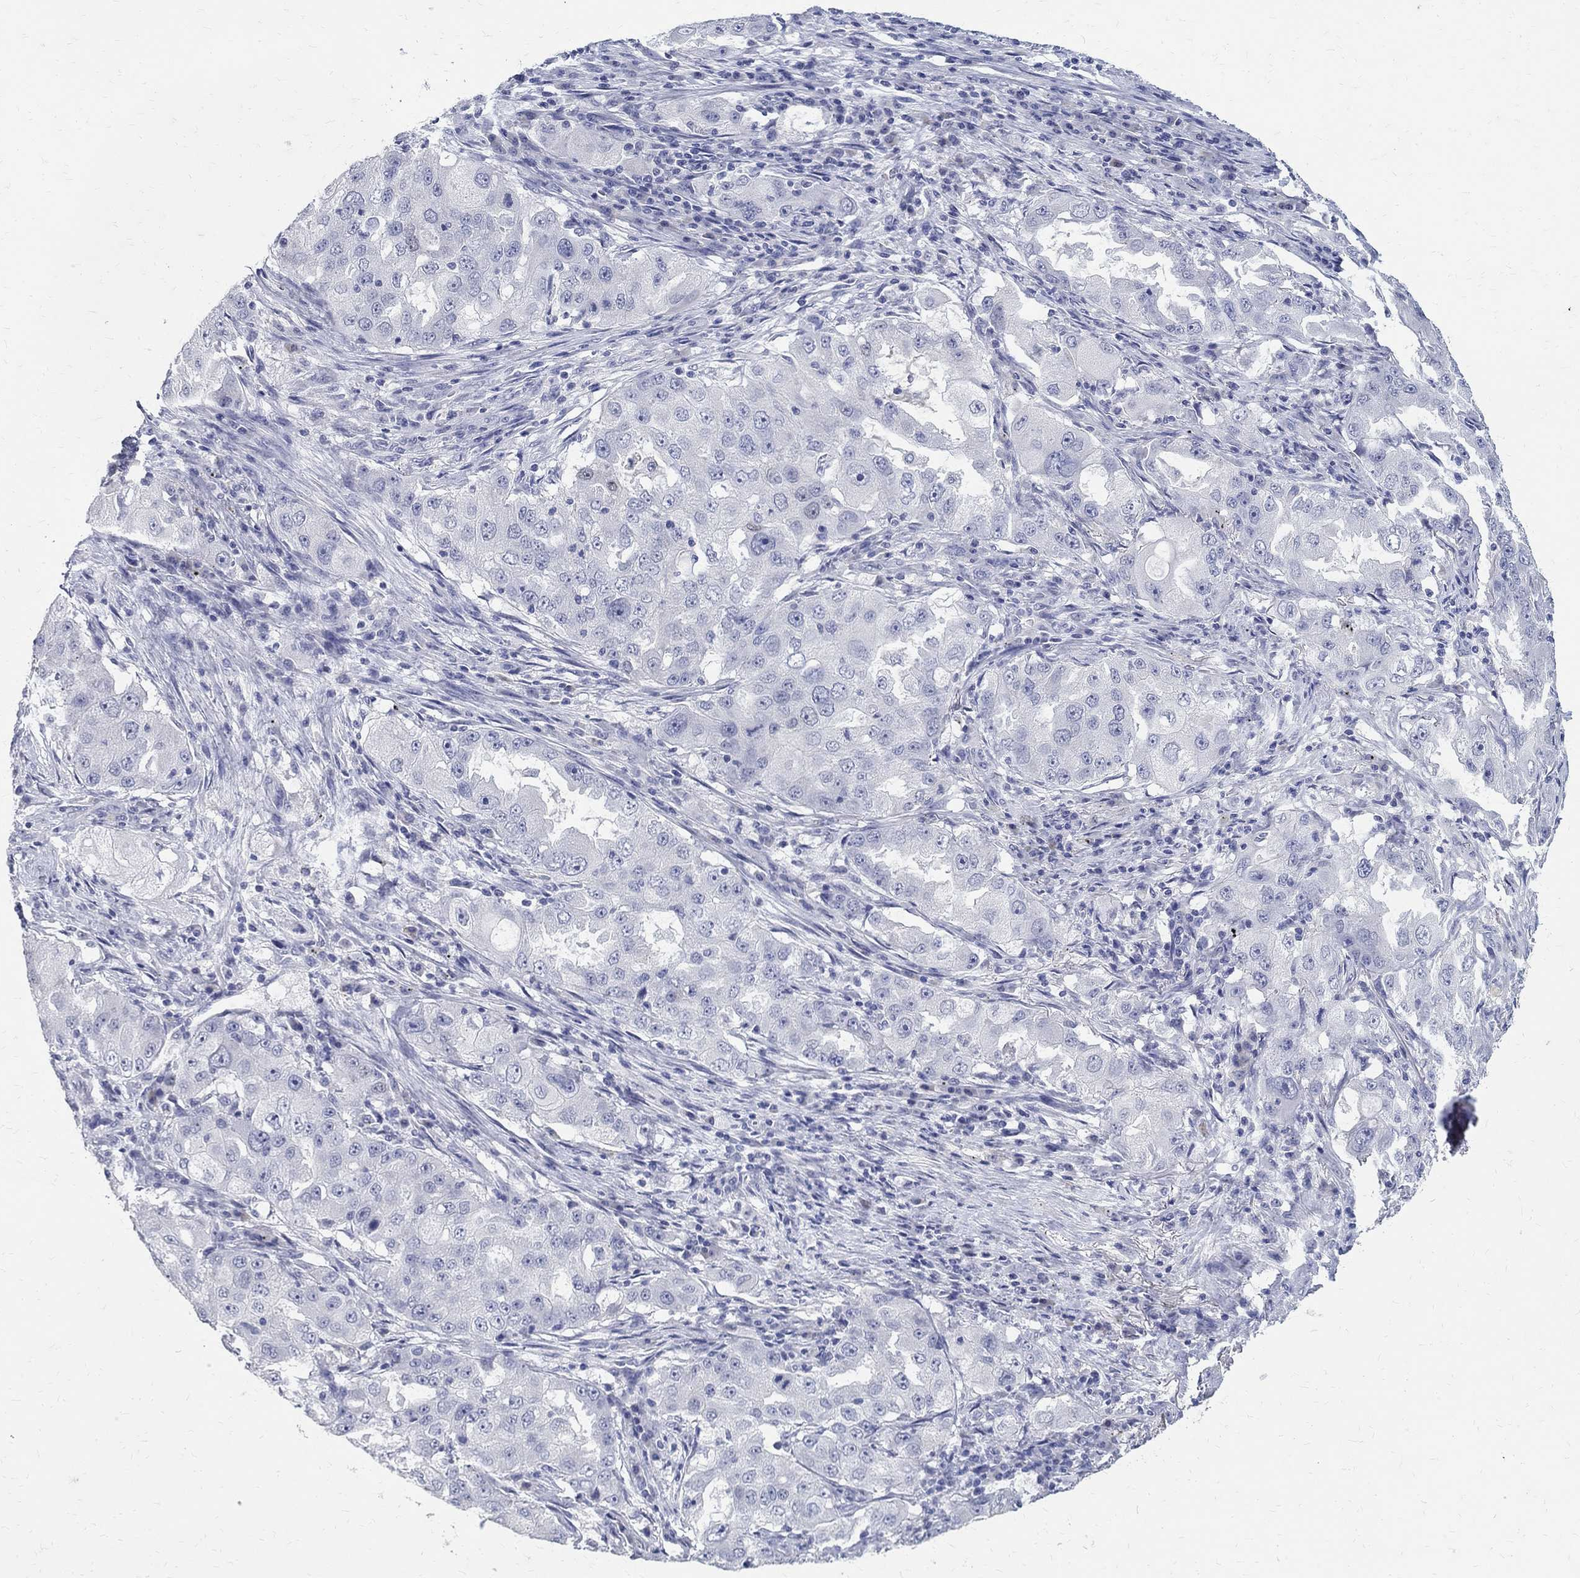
{"staining": {"intensity": "weak", "quantity": "<25%", "location": "nuclear"}, "tissue": "lung cancer", "cell_type": "Tumor cells", "image_type": "cancer", "snomed": [{"axis": "morphology", "description": "Adenocarcinoma, NOS"}, {"axis": "topography", "description": "Lung"}], "caption": "A photomicrograph of human lung cancer is negative for staining in tumor cells.", "gene": "SOX2", "patient": {"sex": "female", "age": 61}}